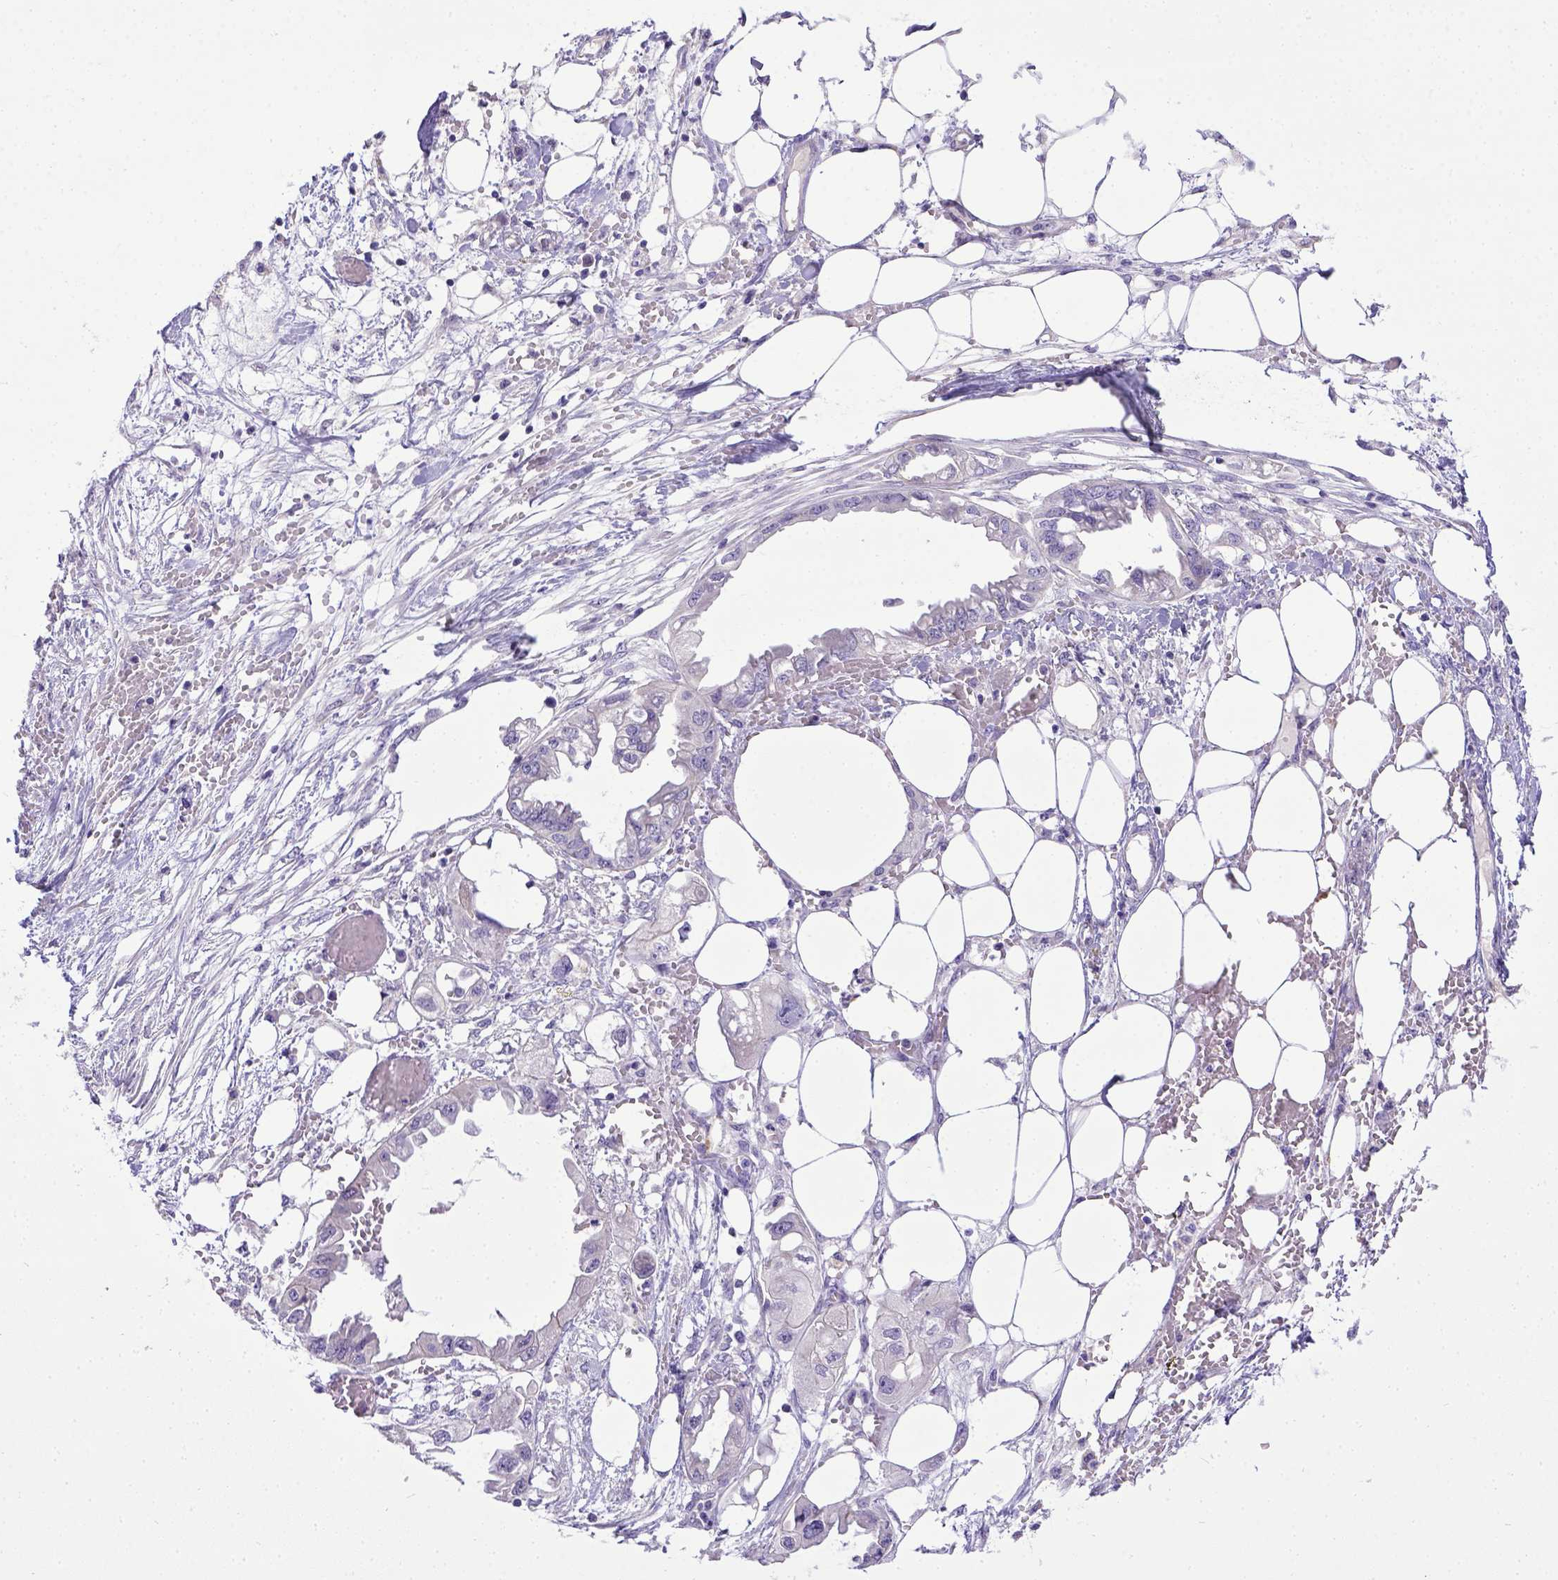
{"staining": {"intensity": "negative", "quantity": "none", "location": "none"}, "tissue": "endometrial cancer", "cell_type": "Tumor cells", "image_type": "cancer", "snomed": [{"axis": "morphology", "description": "Adenocarcinoma, NOS"}, {"axis": "morphology", "description": "Adenocarcinoma, metastatic, NOS"}, {"axis": "topography", "description": "Adipose tissue"}, {"axis": "topography", "description": "Endometrium"}], "caption": "A photomicrograph of human endometrial adenocarcinoma is negative for staining in tumor cells.", "gene": "BTN1A1", "patient": {"sex": "female", "age": 67}}